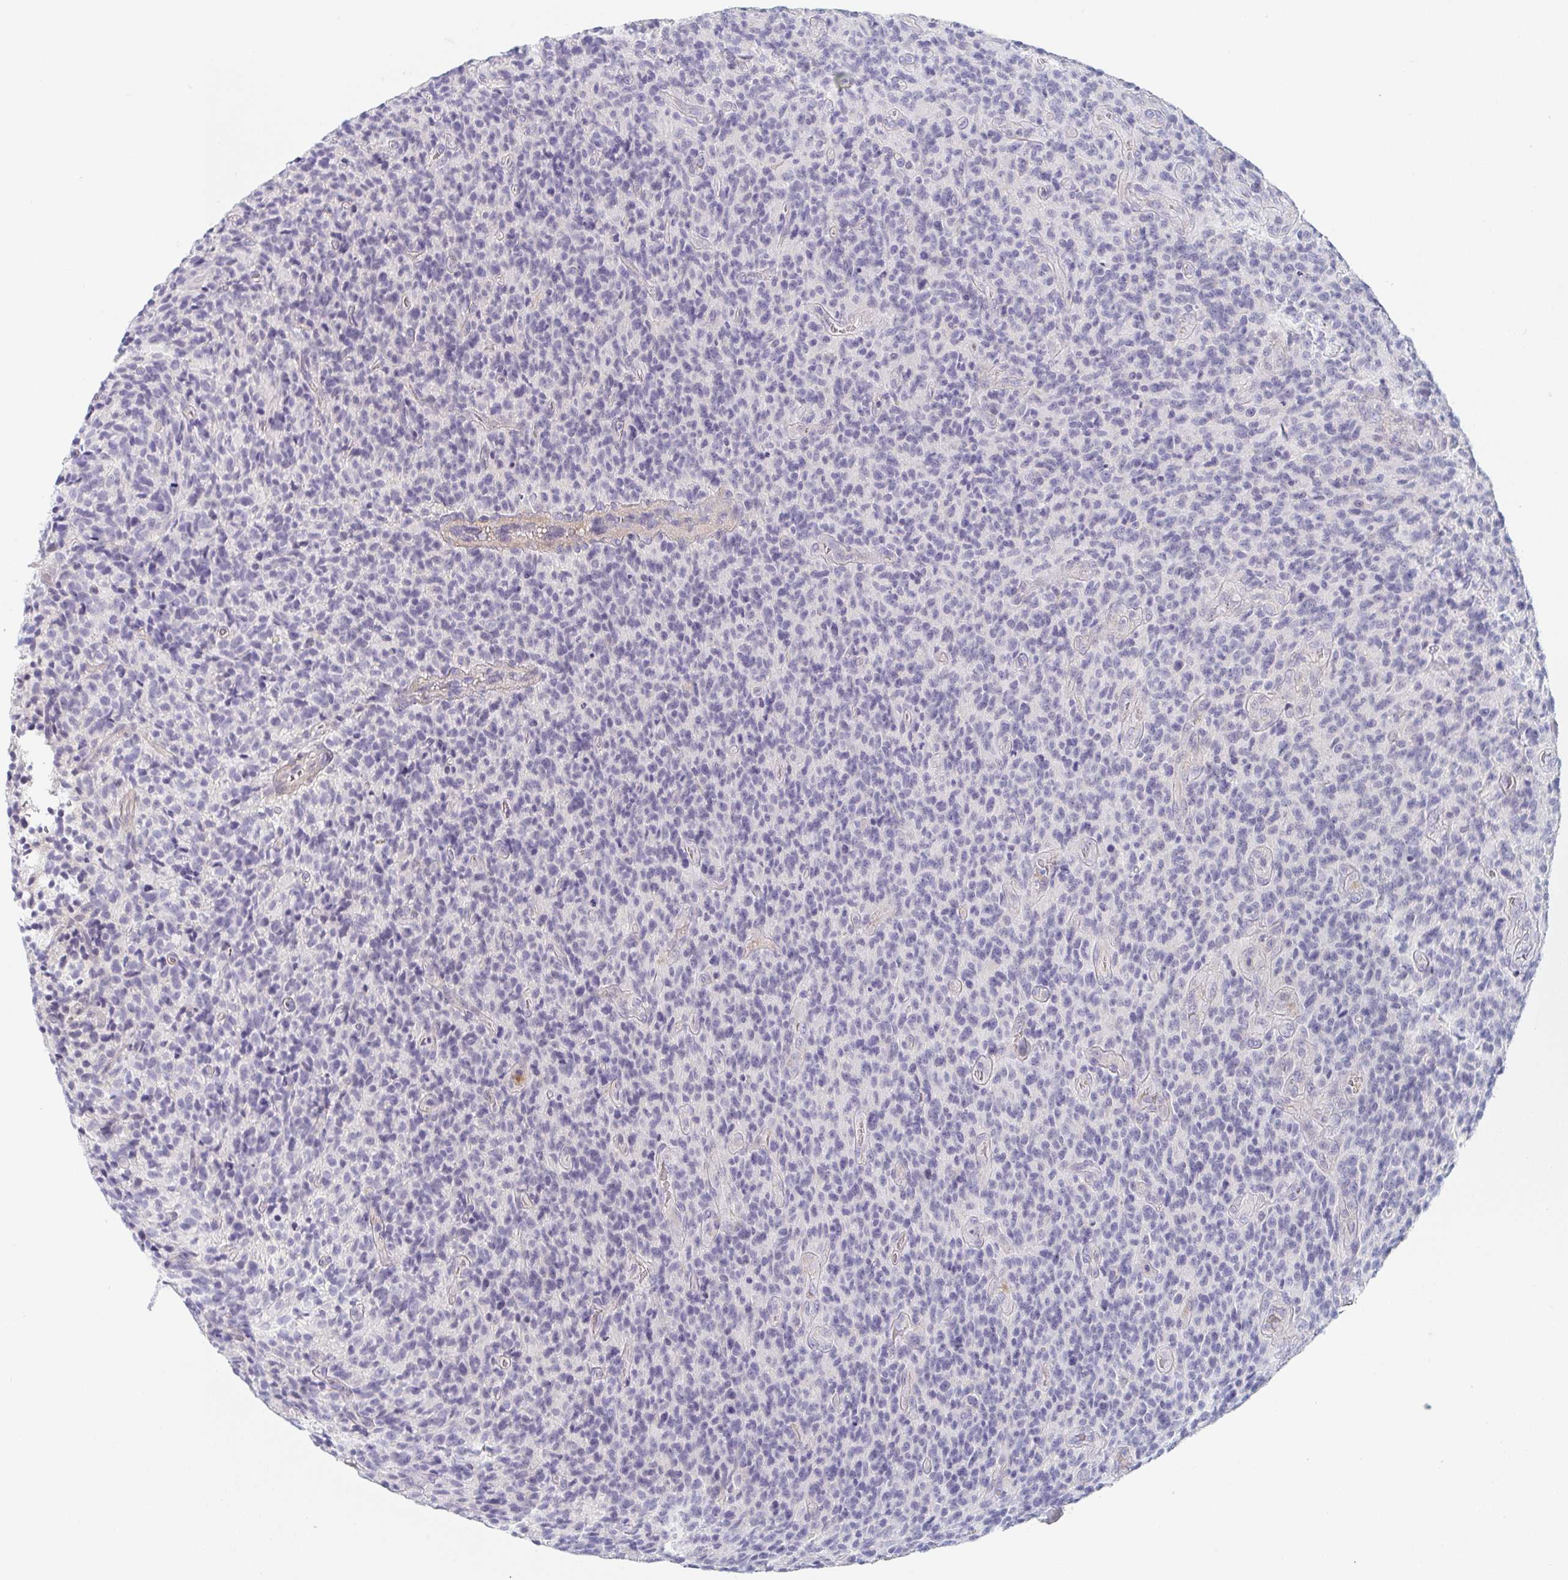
{"staining": {"intensity": "negative", "quantity": "none", "location": "none"}, "tissue": "glioma", "cell_type": "Tumor cells", "image_type": "cancer", "snomed": [{"axis": "morphology", "description": "Glioma, malignant, High grade"}, {"axis": "topography", "description": "Brain"}], "caption": "Micrograph shows no significant protein expression in tumor cells of high-grade glioma (malignant). The staining was performed using DAB to visualize the protein expression in brown, while the nuclei were stained in blue with hematoxylin (Magnification: 20x).", "gene": "RHOV", "patient": {"sex": "male", "age": 76}}